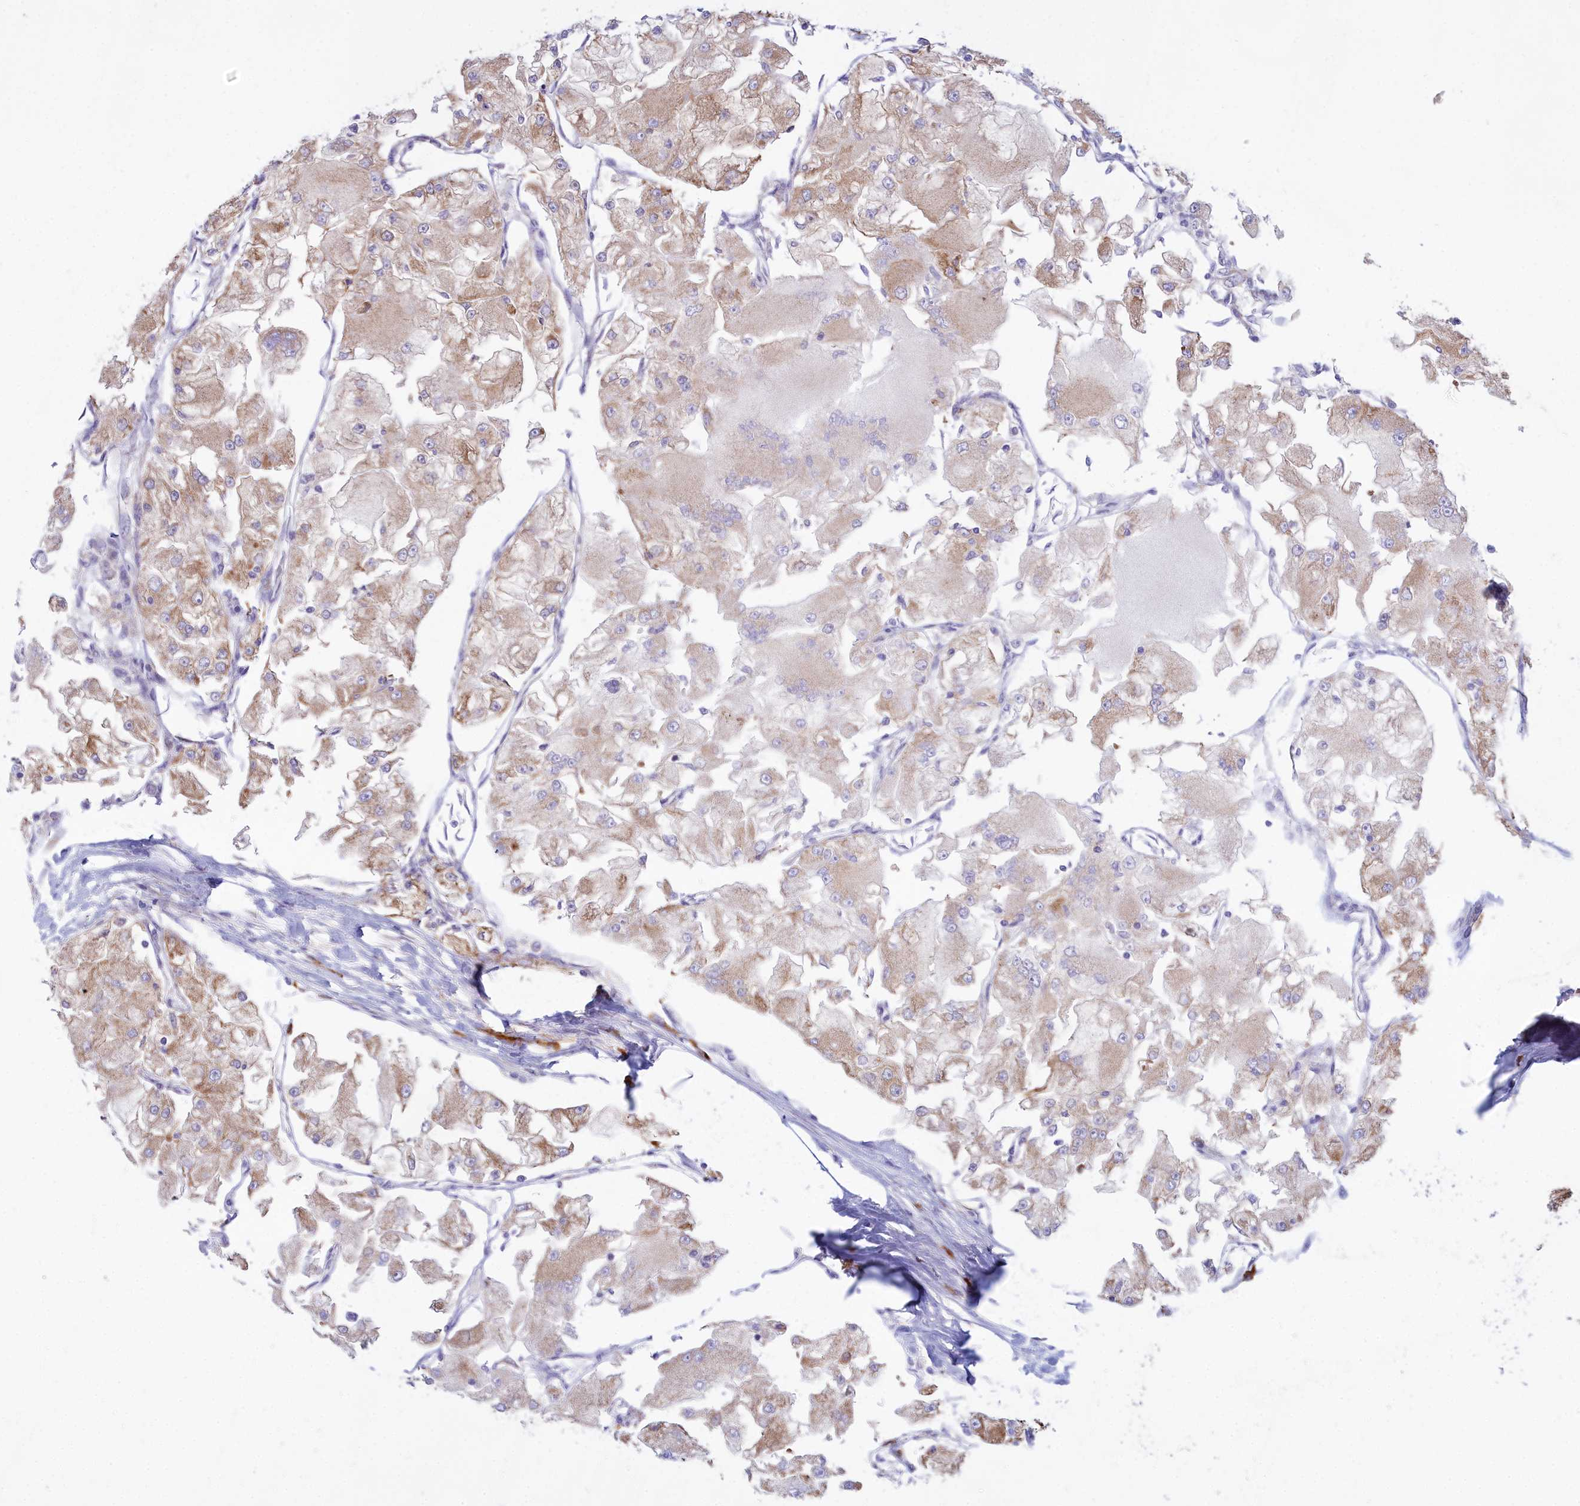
{"staining": {"intensity": "moderate", "quantity": "25%-75%", "location": "cytoplasmic/membranous"}, "tissue": "renal cancer", "cell_type": "Tumor cells", "image_type": "cancer", "snomed": [{"axis": "morphology", "description": "Adenocarcinoma, NOS"}, {"axis": "topography", "description": "Kidney"}], "caption": "Adenocarcinoma (renal) stained with a protein marker exhibits moderate staining in tumor cells.", "gene": "HM13", "patient": {"sex": "female", "age": 72}}